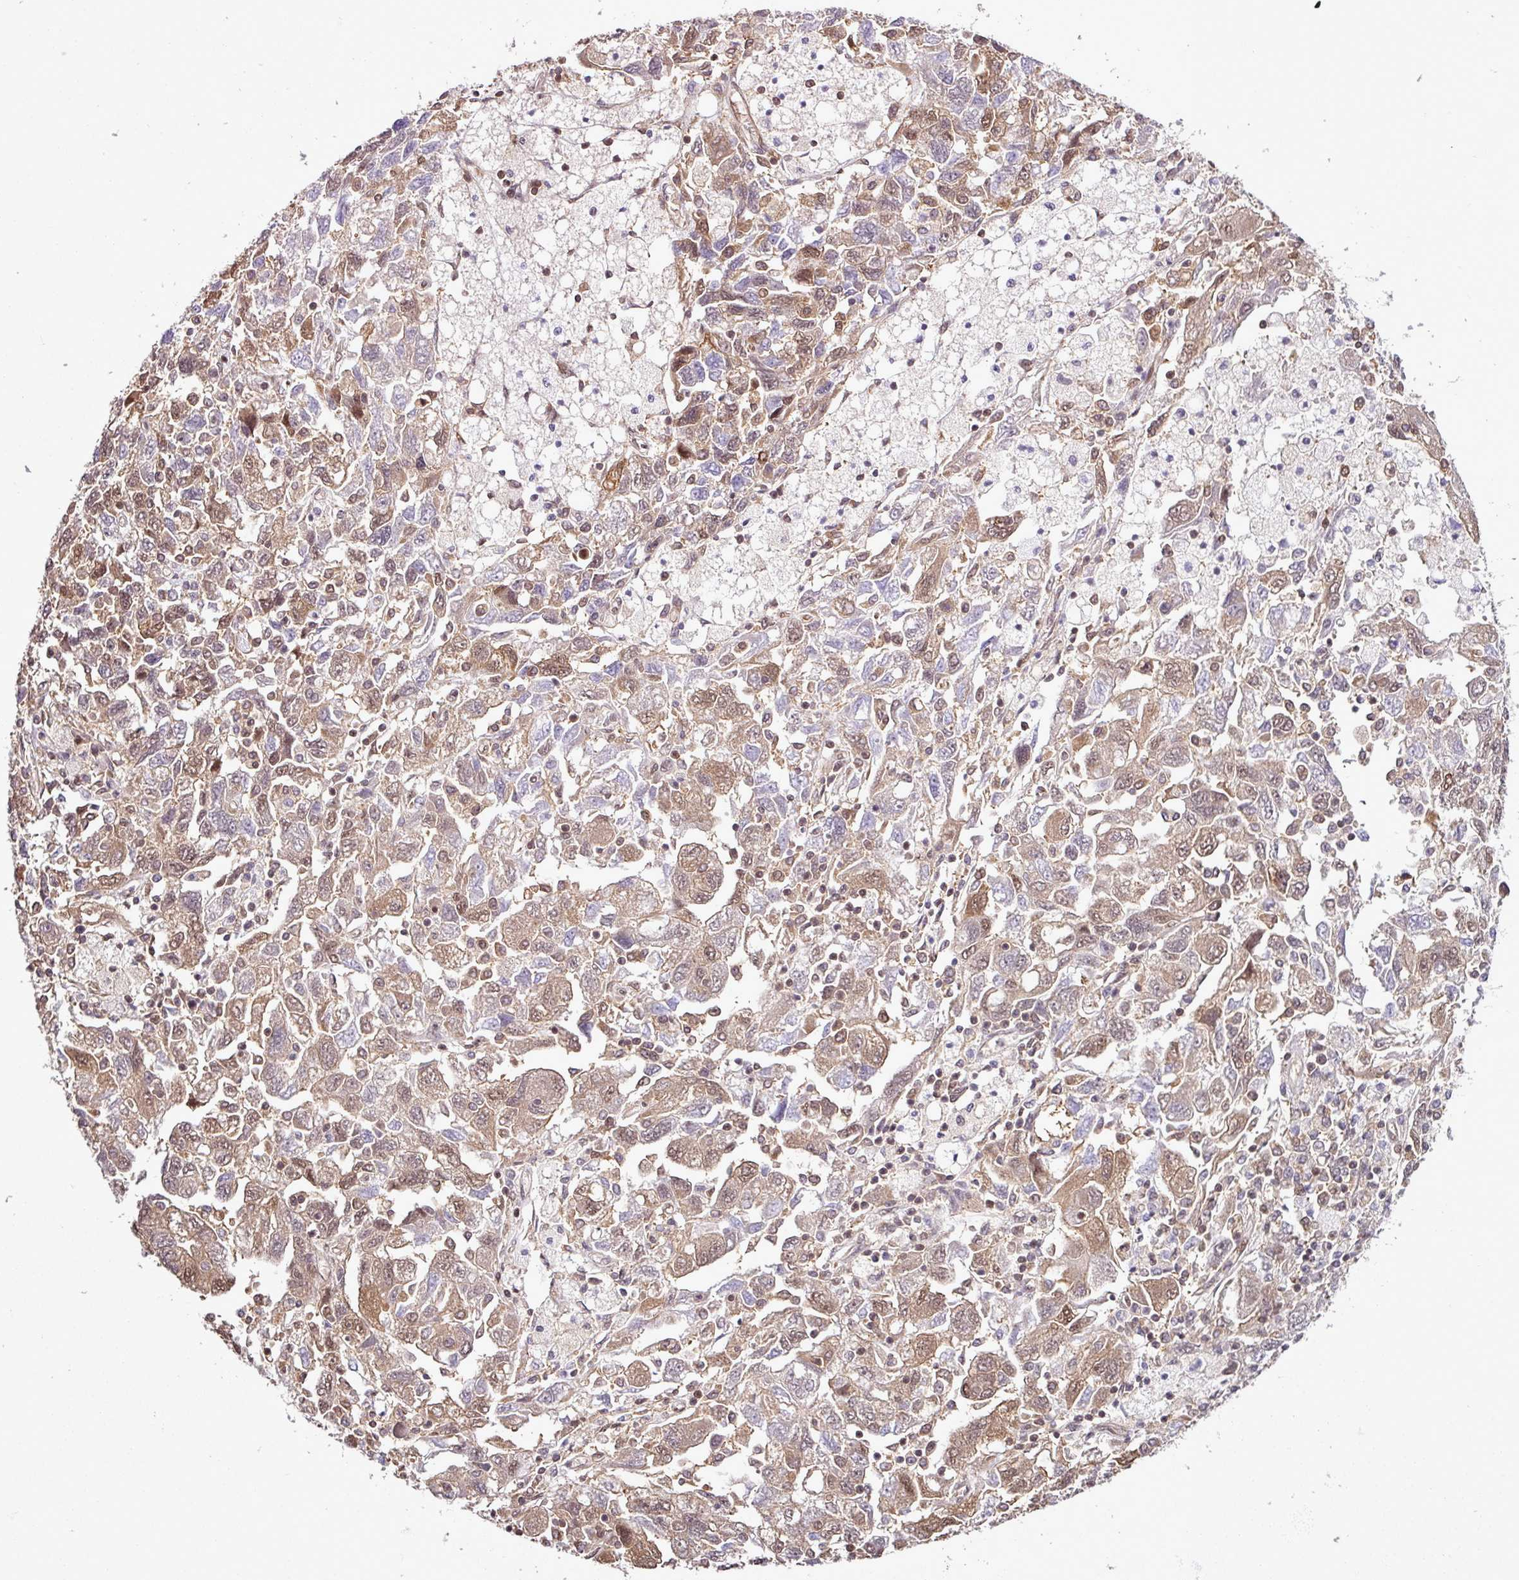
{"staining": {"intensity": "moderate", "quantity": ">75%", "location": "cytoplasmic/membranous,nuclear"}, "tissue": "ovarian cancer", "cell_type": "Tumor cells", "image_type": "cancer", "snomed": [{"axis": "morphology", "description": "Carcinoma, NOS"}, {"axis": "morphology", "description": "Cystadenocarcinoma, serous, NOS"}, {"axis": "topography", "description": "Ovary"}], "caption": "High-power microscopy captured an immunohistochemistry (IHC) micrograph of ovarian cancer, revealing moderate cytoplasmic/membranous and nuclear positivity in approximately >75% of tumor cells.", "gene": "ITPKC", "patient": {"sex": "female", "age": 69}}